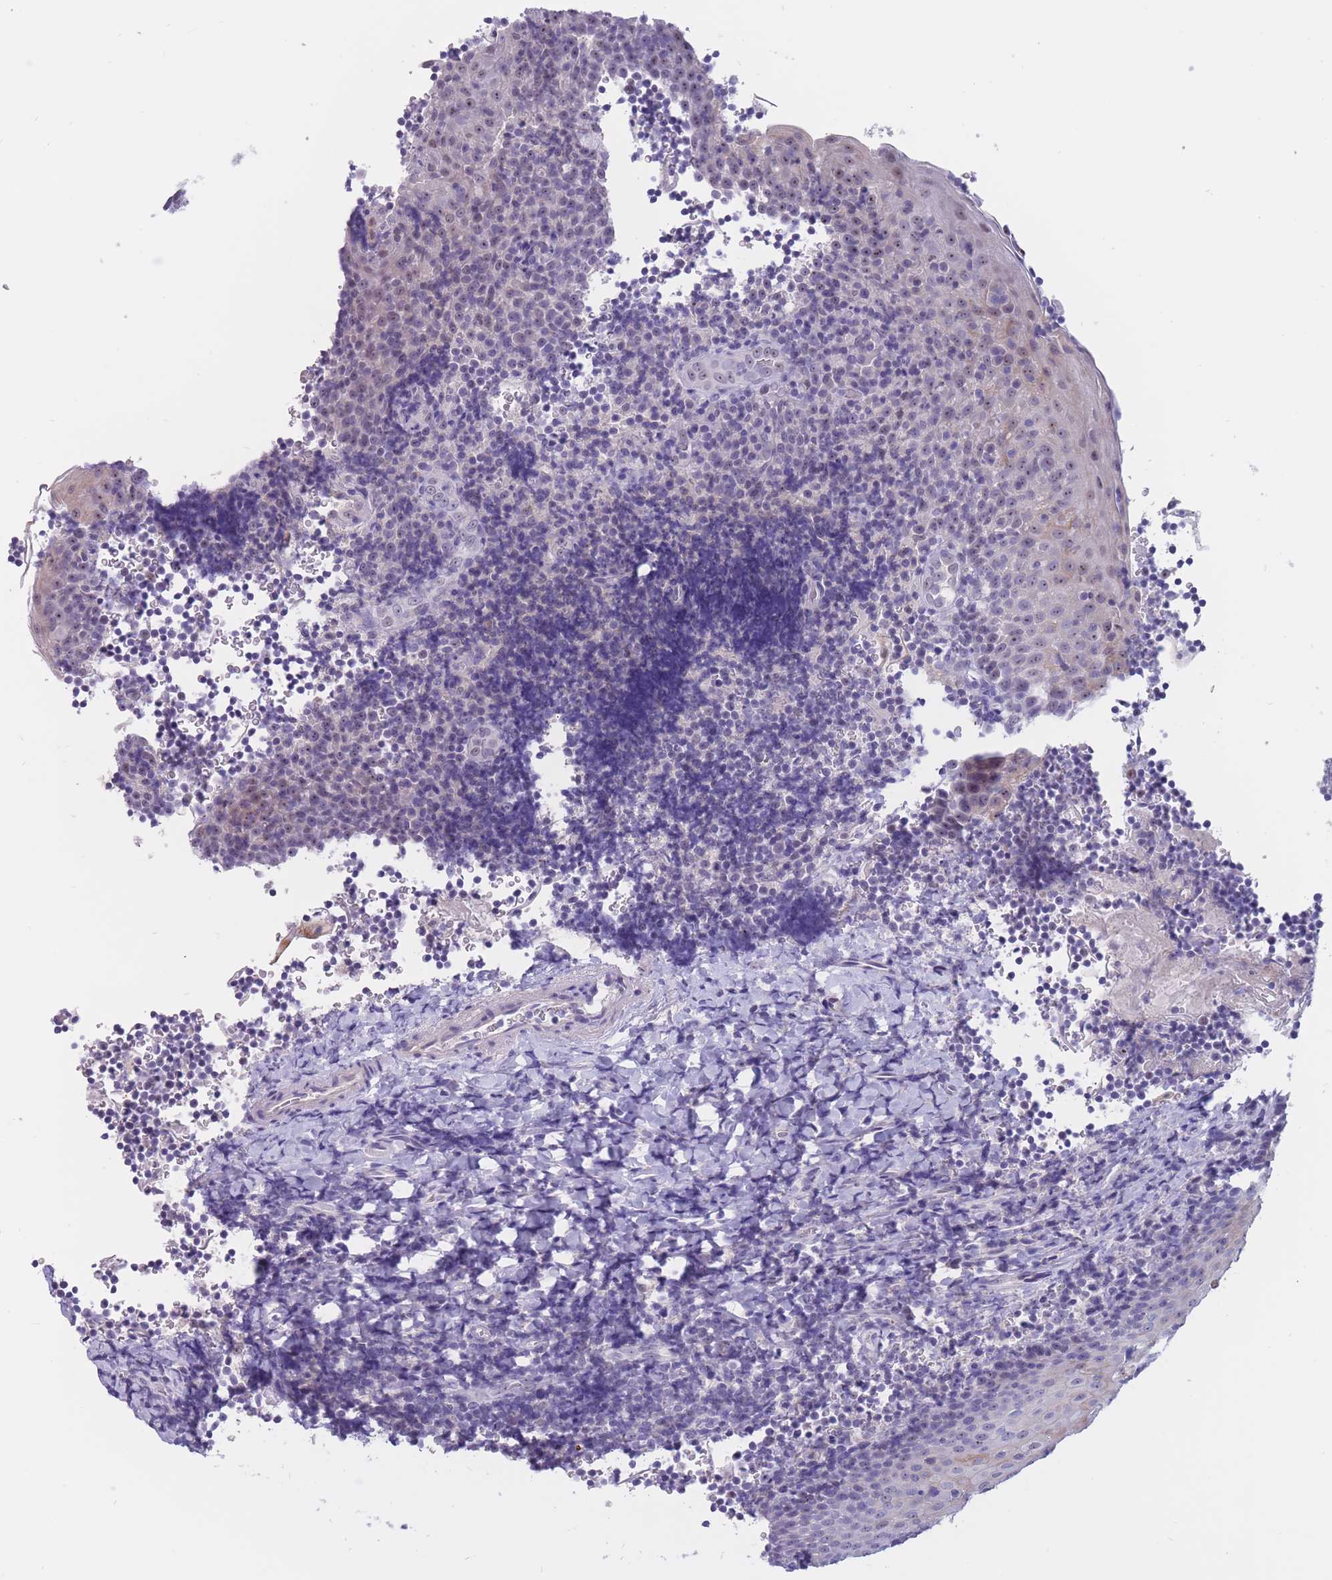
{"staining": {"intensity": "negative", "quantity": "none", "location": "none"}, "tissue": "tonsil", "cell_type": "Germinal center cells", "image_type": "normal", "snomed": [{"axis": "morphology", "description": "Normal tissue, NOS"}, {"axis": "topography", "description": "Tonsil"}], "caption": "Germinal center cells are negative for protein expression in unremarkable human tonsil. (Brightfield microscopy of DAB (3,3'-diaminobenzidine) immunohistochemistry (IHC) at high magnification).", "gene": "BOP1", "patient": {"sex": "male", "age": 27}}